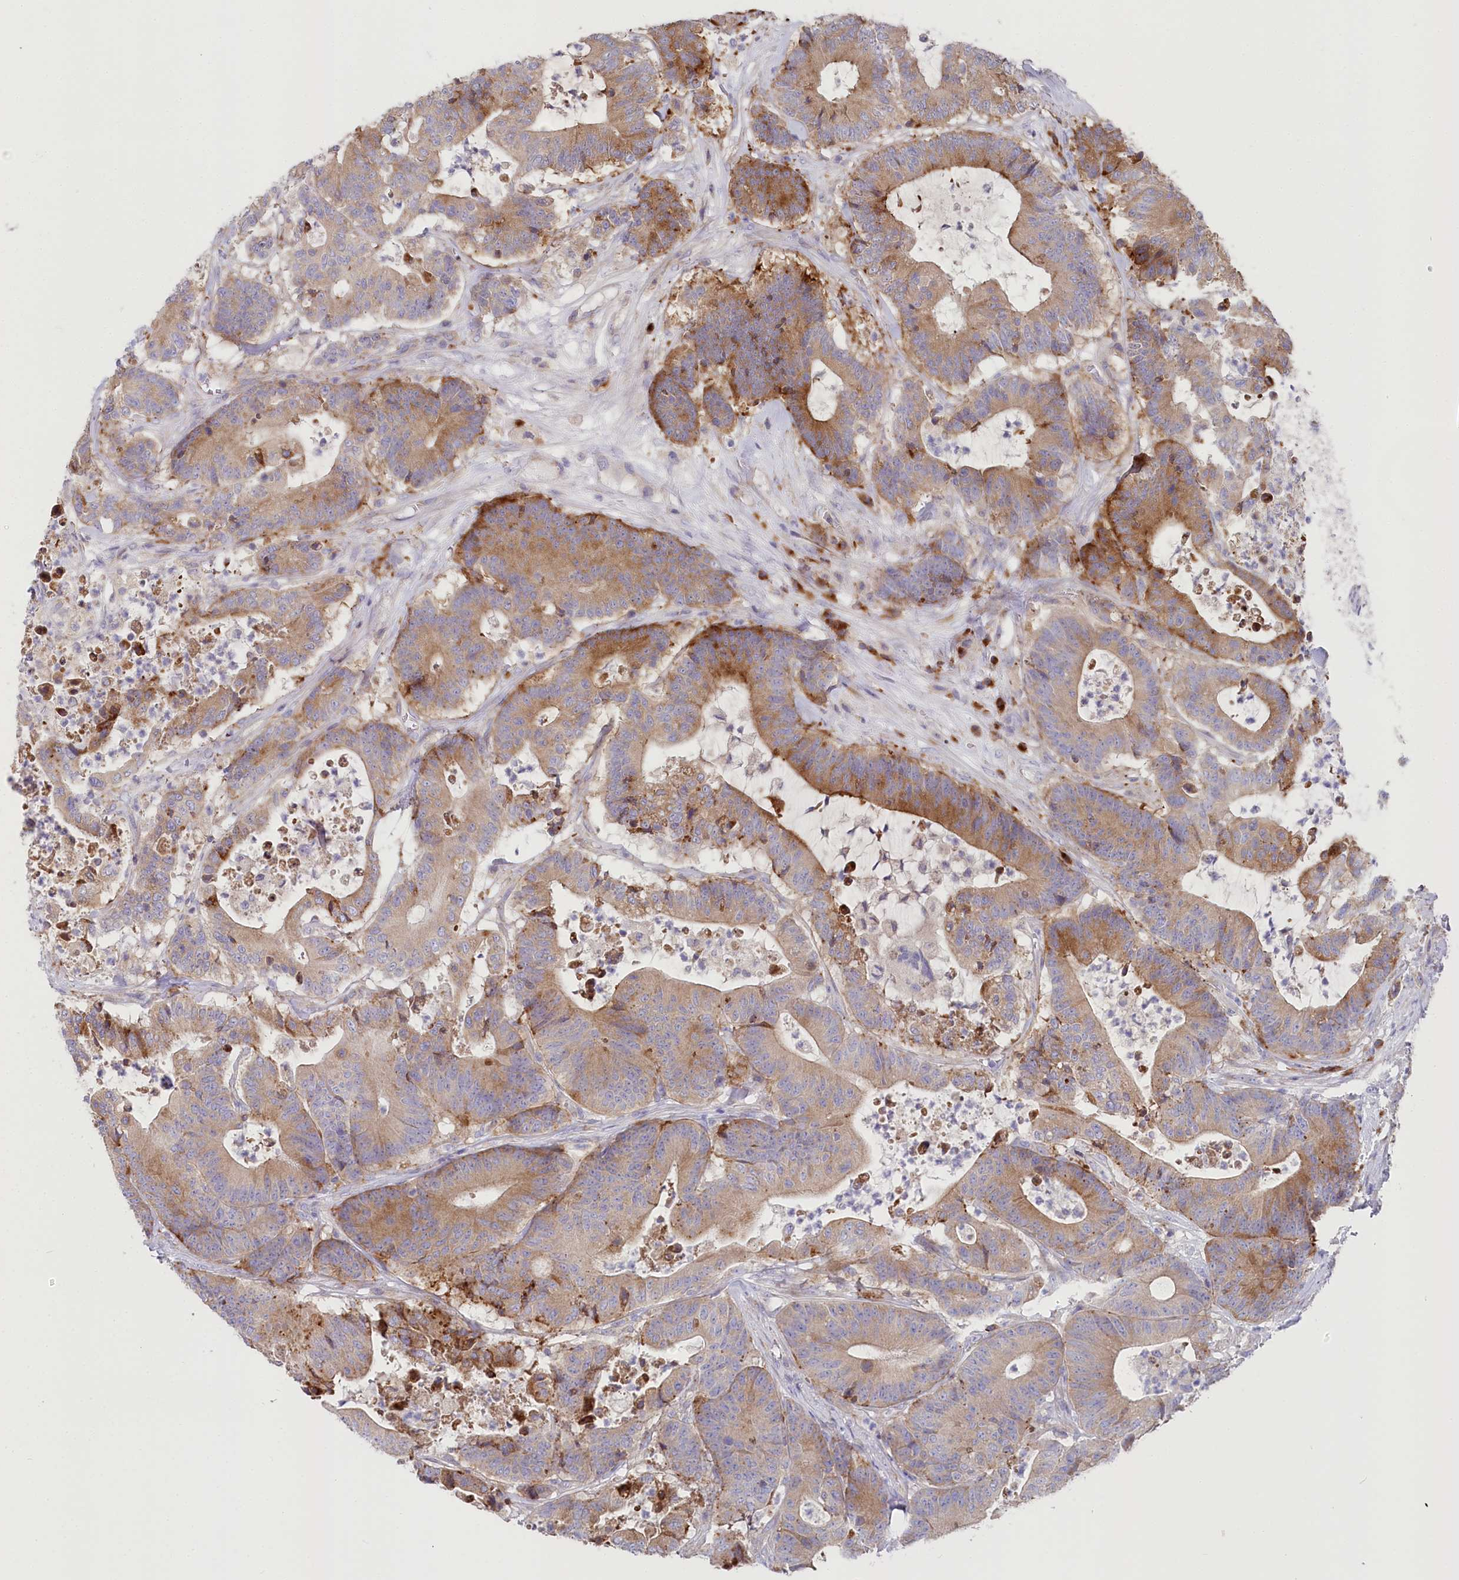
{"staining": {"intensity": "moderate", "quantity": ">75%", "location": "cytoplasmic/membranous"}, "tissue": "colorectal cancer", "cell_type": "Tumor cells", "image_type": "cancer", "snomed": [{"axis": "morphology", "description": "Adenocarcinoma, NOS"}, {"axis": "topography", "description": "Colon"}], "caption": "Immunohistochemistry (IHC) of colorectal adenocarcinoma reveals medium levels of moderate cytoplasmic/membranous staining in about >75% of tumor cells.", "gene": "POGLUT1", "patient": {"sex": "female", "age": 84}}